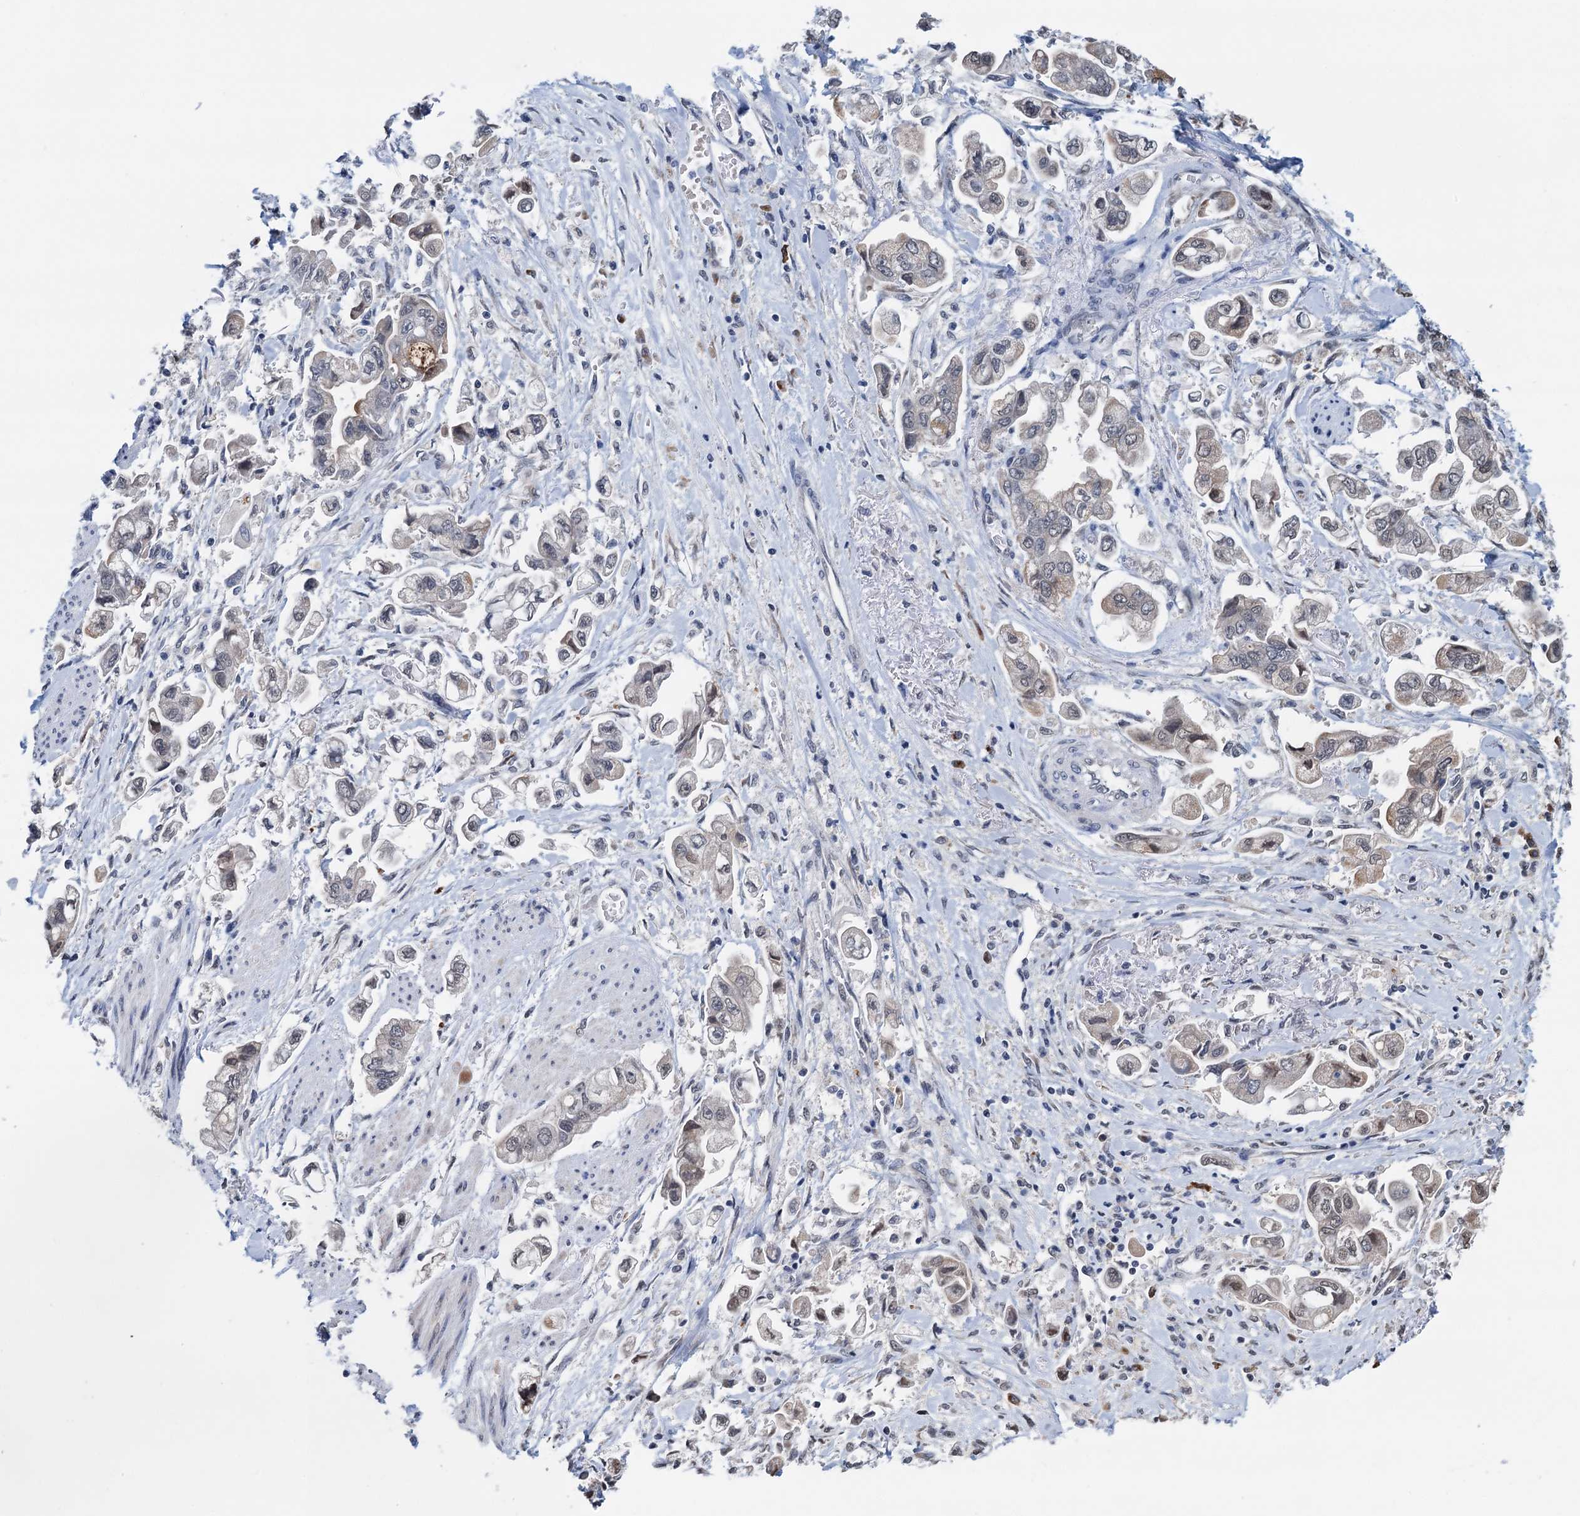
{"staining": {"intensity": "weak", "quantity": "<25%", "location": "cytoplasmic/membranous"}, "tissue": "stomach cancer", "cell_type": "Tumor cells", "image_type": "cancer", "snomed": [{"axis": "morphology", "description": "Adenocarcinoma, NOS"}, {"axis": "topography", "description": "Stomach"}], "caption": "This is an IHC histopathology image of human stomach cancer (adenocarcinoma). There is no staining in tumor cells.", "gene": "SHLD1", "patient": {"sex": "male", "age": 62}}